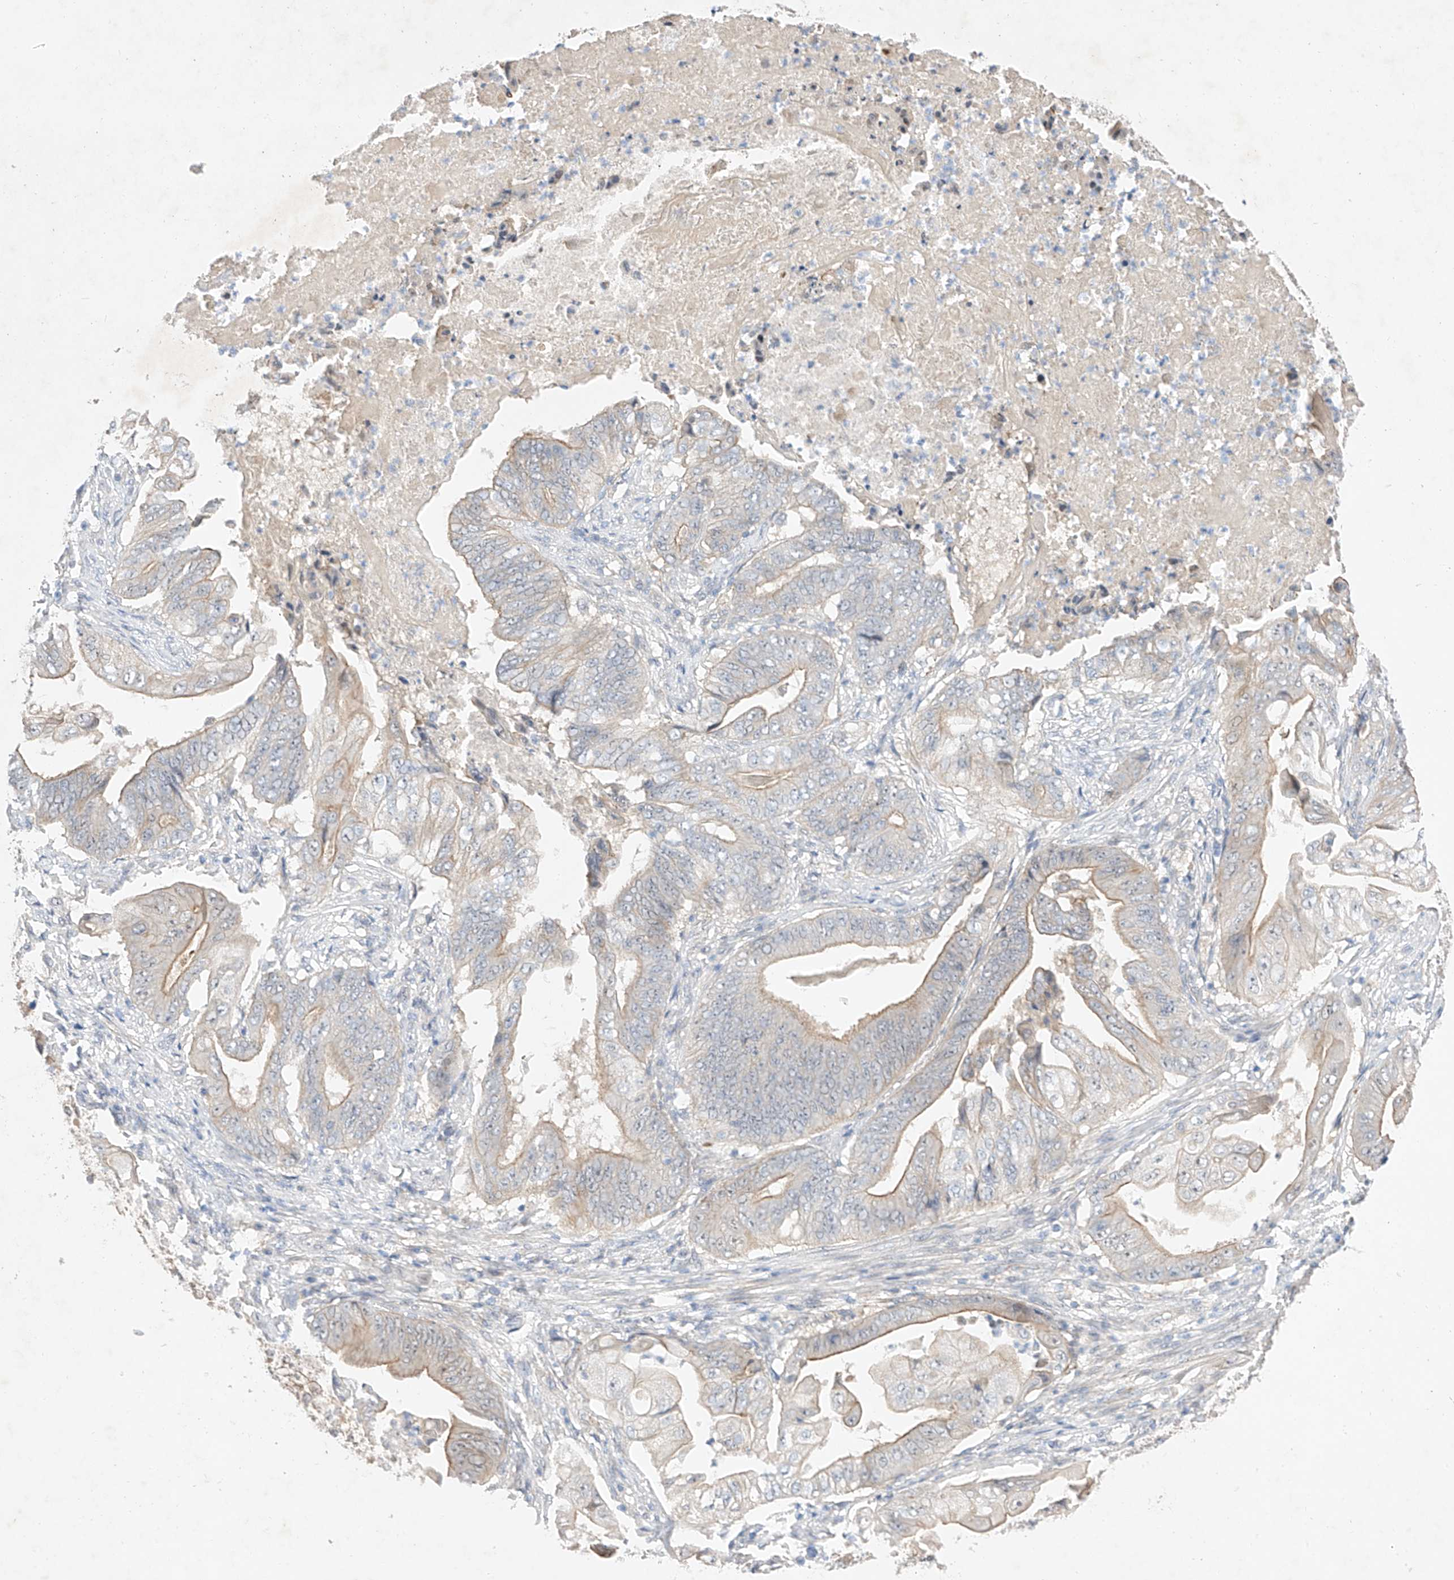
{"staining": {"intensity": "weak", "quantity": "25%-75%", "location": "cytoplasmic/membranous"}, "tissue": "stomach cancer", "cell_type": "Tumor cells", "image_type": "cancer", "snomed": [{"axis": "morphology", "description": "Adenocarcinoma, NOS"}, {"axis": "topography", "description": "Stomach"}], "caption": "A low amount of weak cytoplasmic/membranous expression is appreciated in approximately 25%-75% of tumor cells in stomach cancer tissue.", "gene": "IL22RA2", "patient": {"sex": "female", "age": 73}}